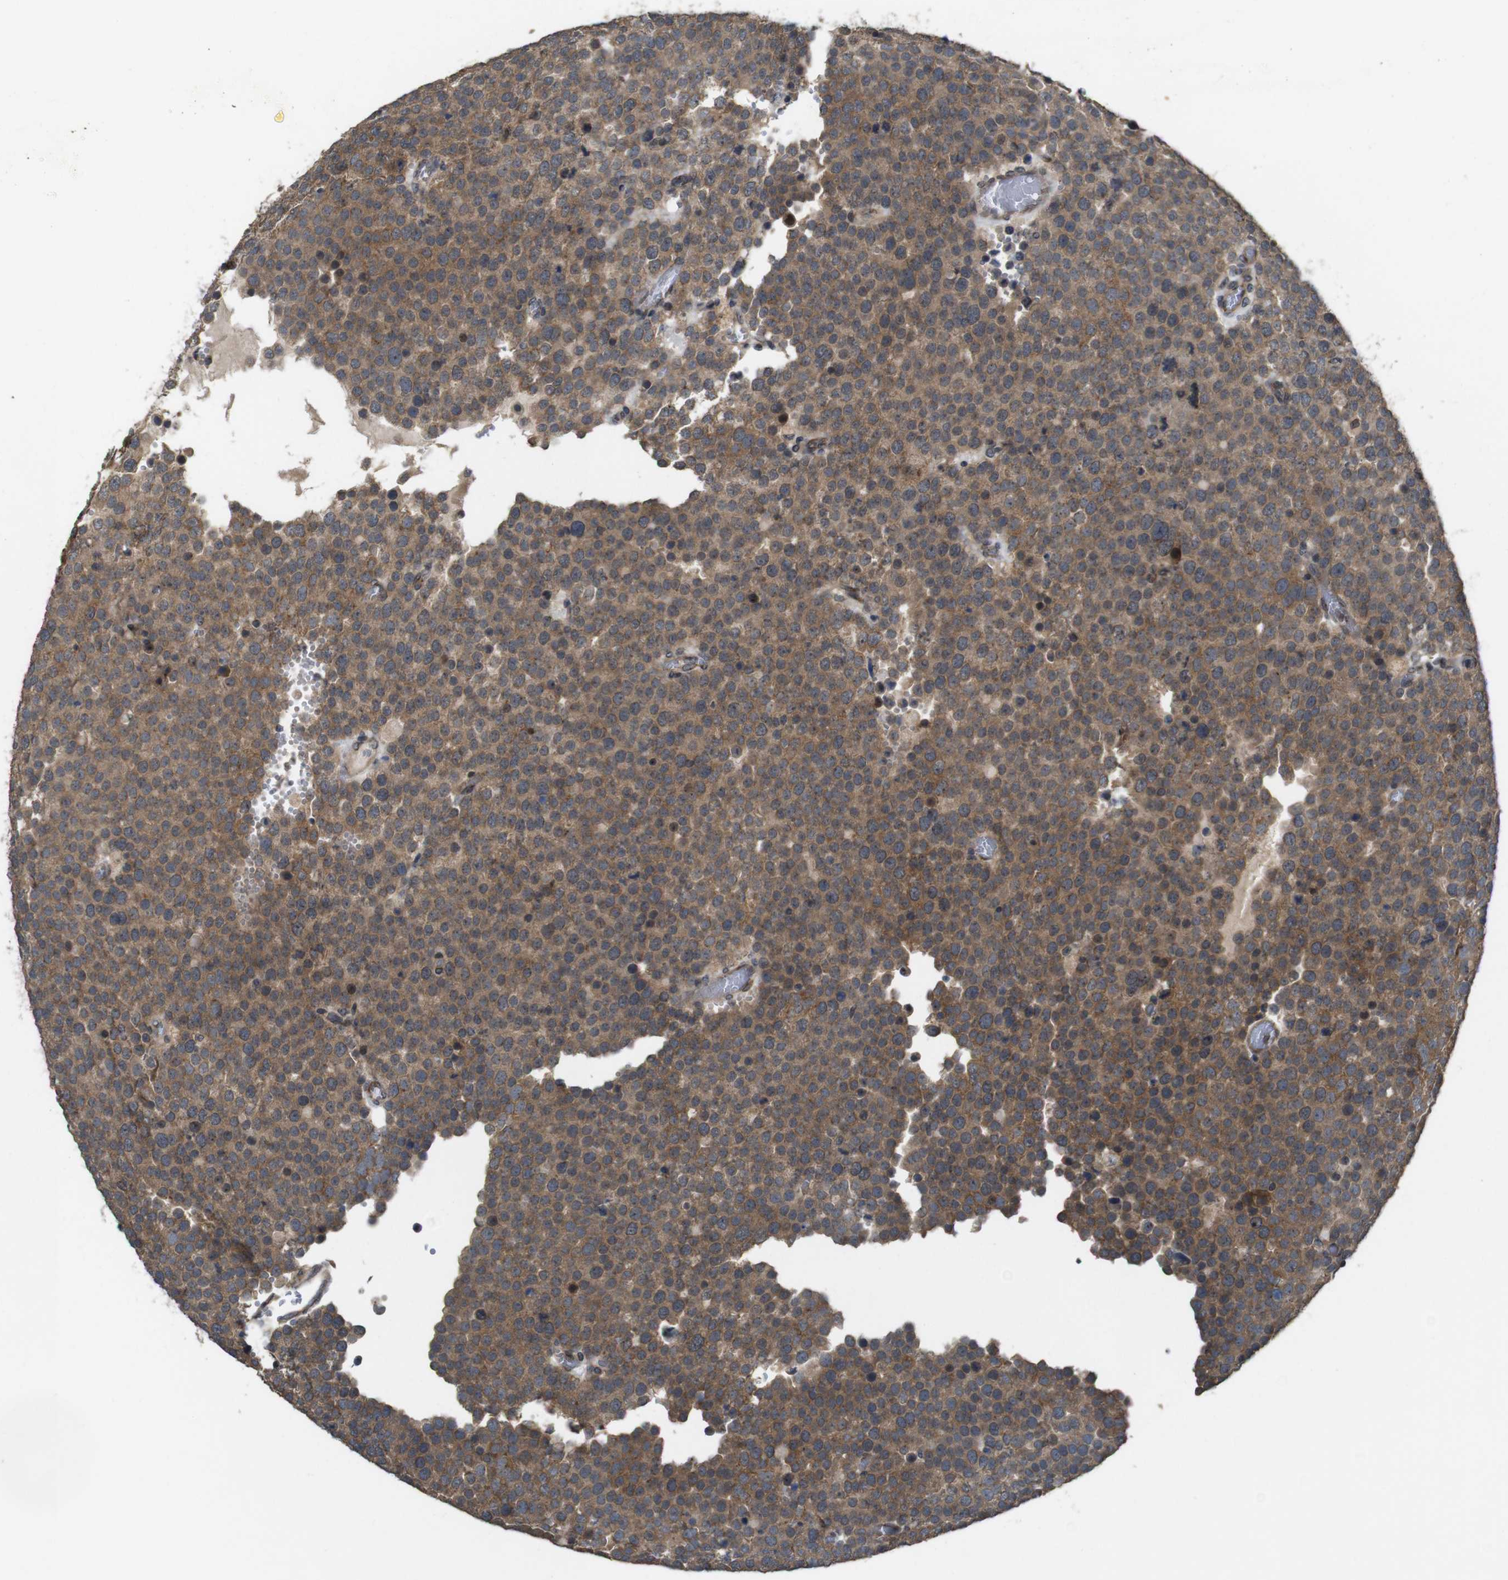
{"staining": {"intensity": "moderate", "quantity": ">75%", "location": "cytoplasmic/membranous"}, "tissue": "testis cancer", "cell_type": "Tumor cells", "image_type": "cancer", "snomed": [{"axis": "morphology", "description": "Normal tissue, NOS"}, {"axis": "morphology", "description": "Seminoma, NOS"}, {"axis": "topography", "description": "Testis"}], "caption": "Human testis seminoma stained with a protein marker demonstrates moderate staining in tumor cells.", "gene": "EFCAB14", "patient": {"sex": "male", "age": 71}}